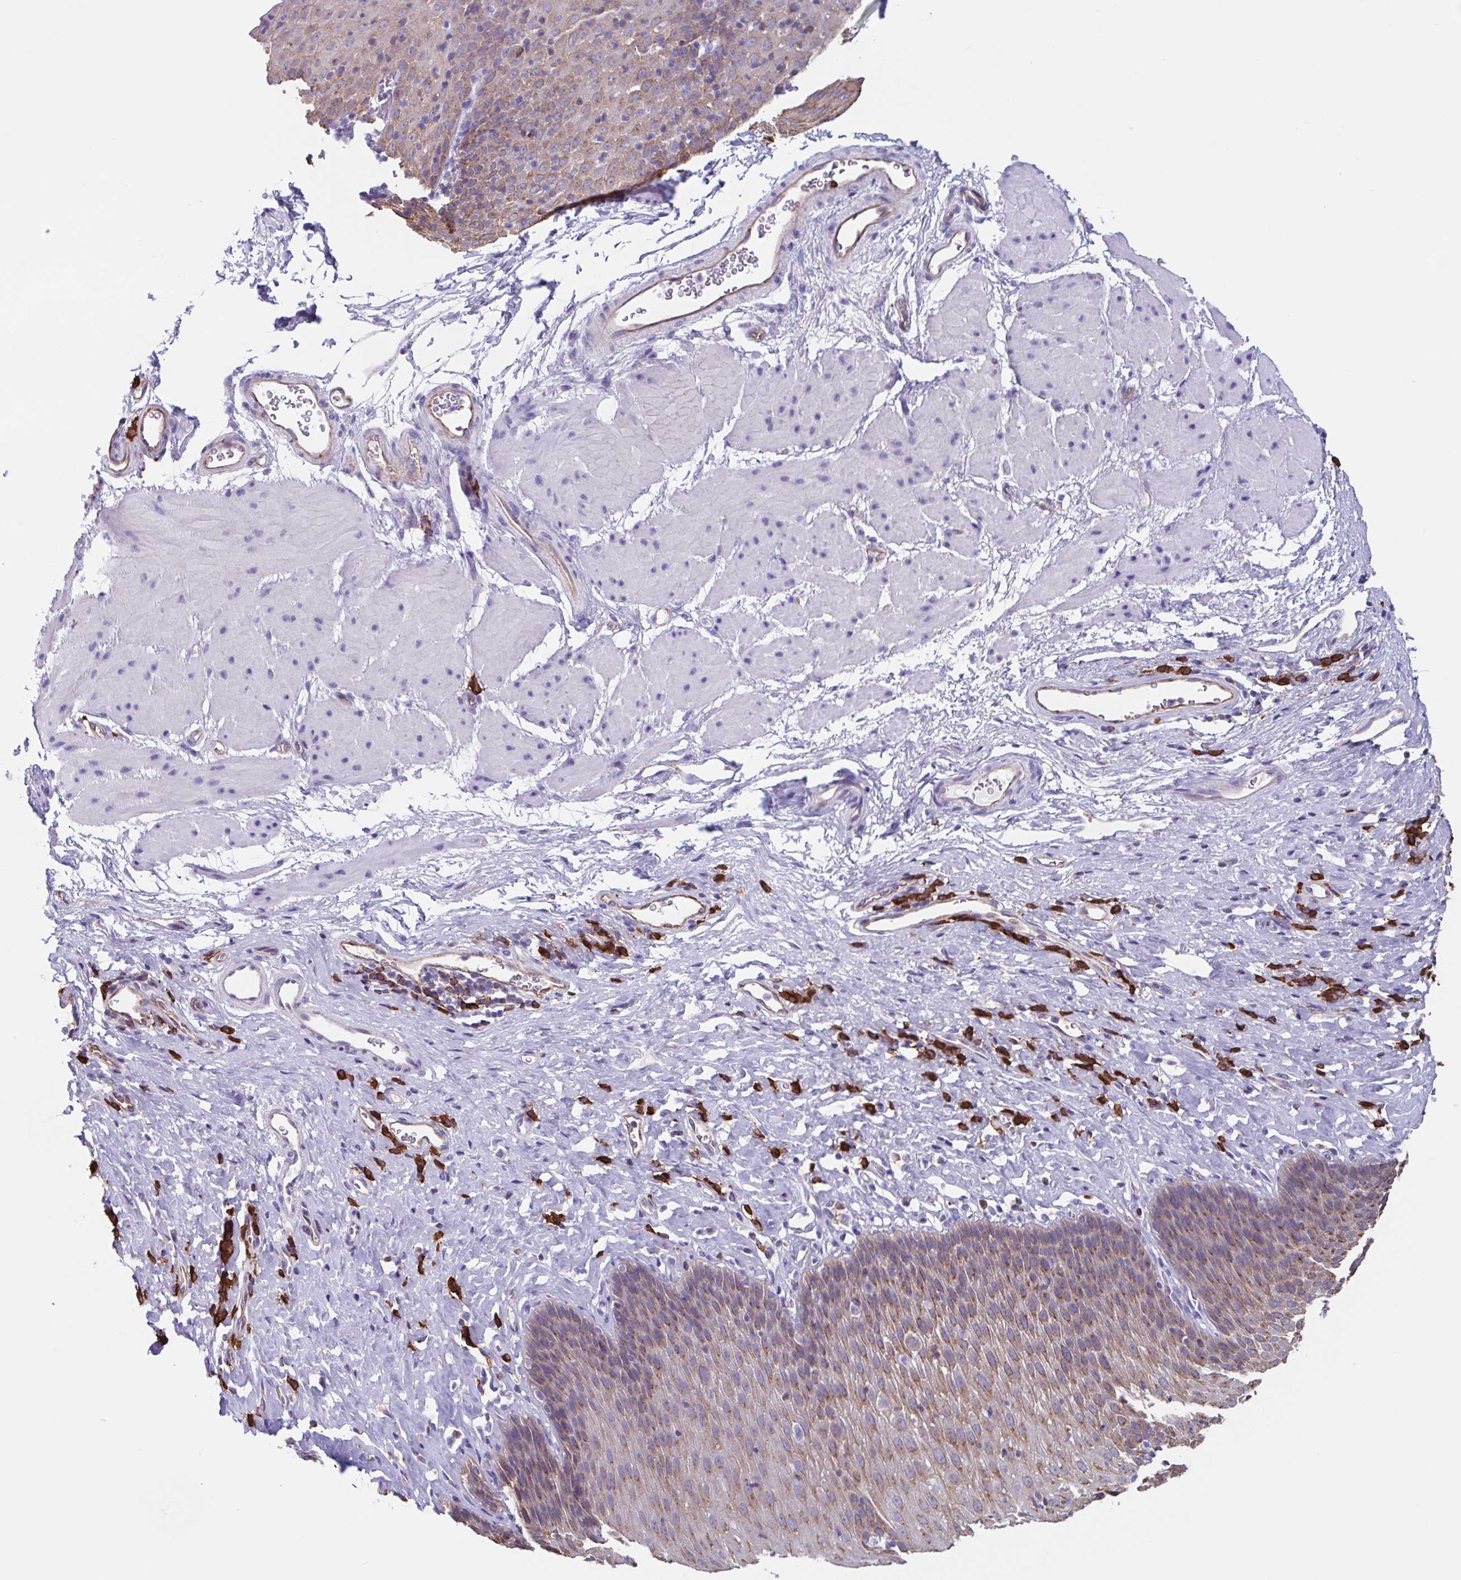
{"staining": {"intensity": "moderate", "quantity": "25%-75%", "location": "cytoplasmic/membranous"}, "tissue": "esophagus", "cell_type": "Squamous epithelial cells", "image_type": "normal", "snomed": [{"axis": "morphology", "description": "Normal tissue, NOS"}, {"axis": "topography", "description": "Esophagus"}], "caption": "Brown immunohistochemical staining in unremarkable esophagus demonstrates moderate cytoplasmic/membranous expression in approximately 25%-75% of squamous epithelial cells.", "gene": "TPD52", "patient": {"sex": "female", "age": 61}}